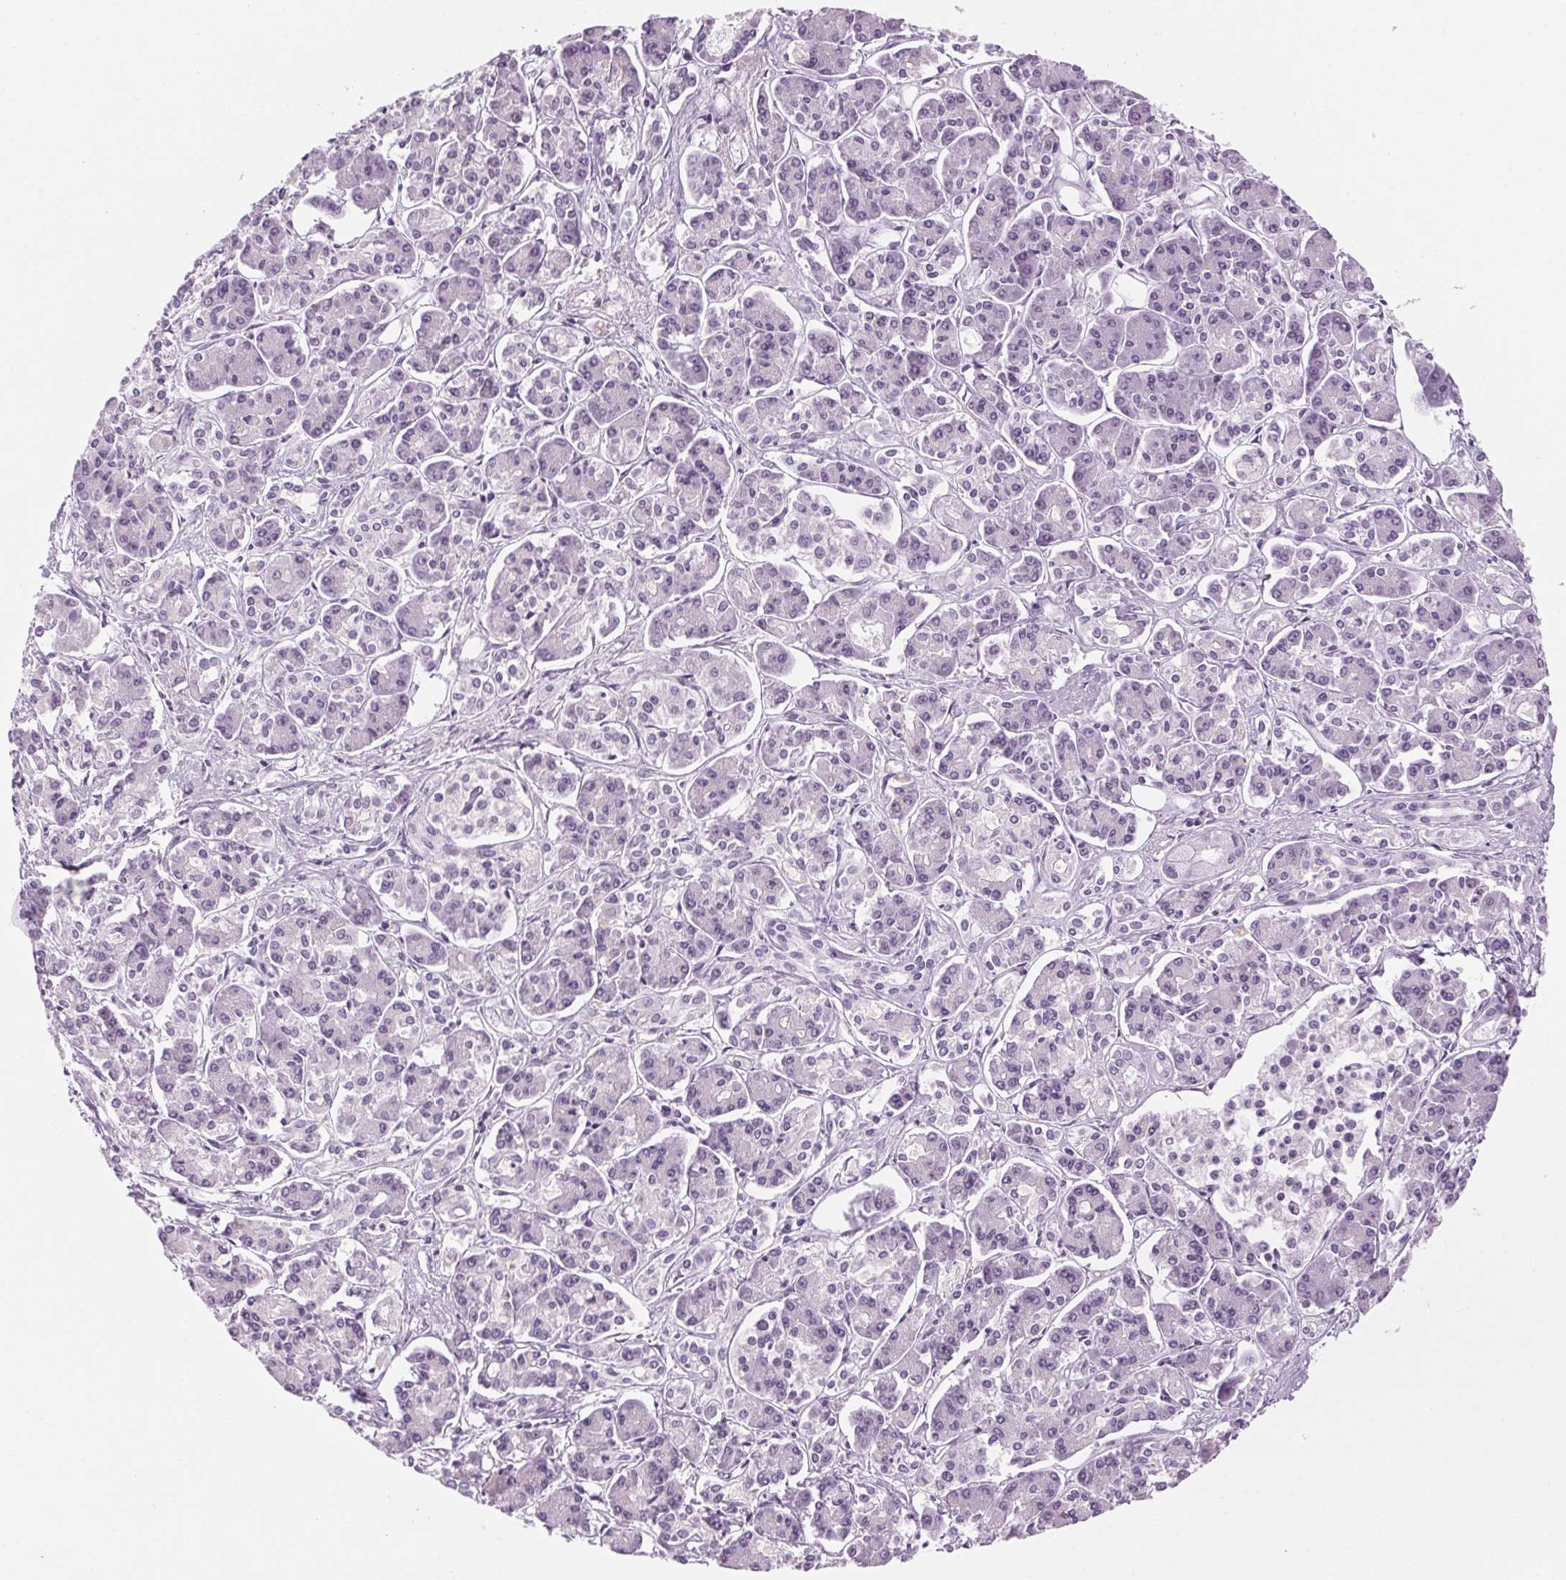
{"staining": {"intensity": "negative", "quantity": "none", "location": "none"}, "tissue": "pancreatic cancer", "cell_type": "Tumor cells", "image_type": "cancer", "snomed": [{"axis": "morphology", "description": "Adenocarcinoma, NOS"}, {"axis": "topography", "description": "Pancreas"}], "caption": "A micrograph of pancreatic cancer (adenocarcinoma) stained for a protein shows no brown staining in tumor cells.", "gene": "LRP2", "patient": {"sex": "male", "age": 85}}